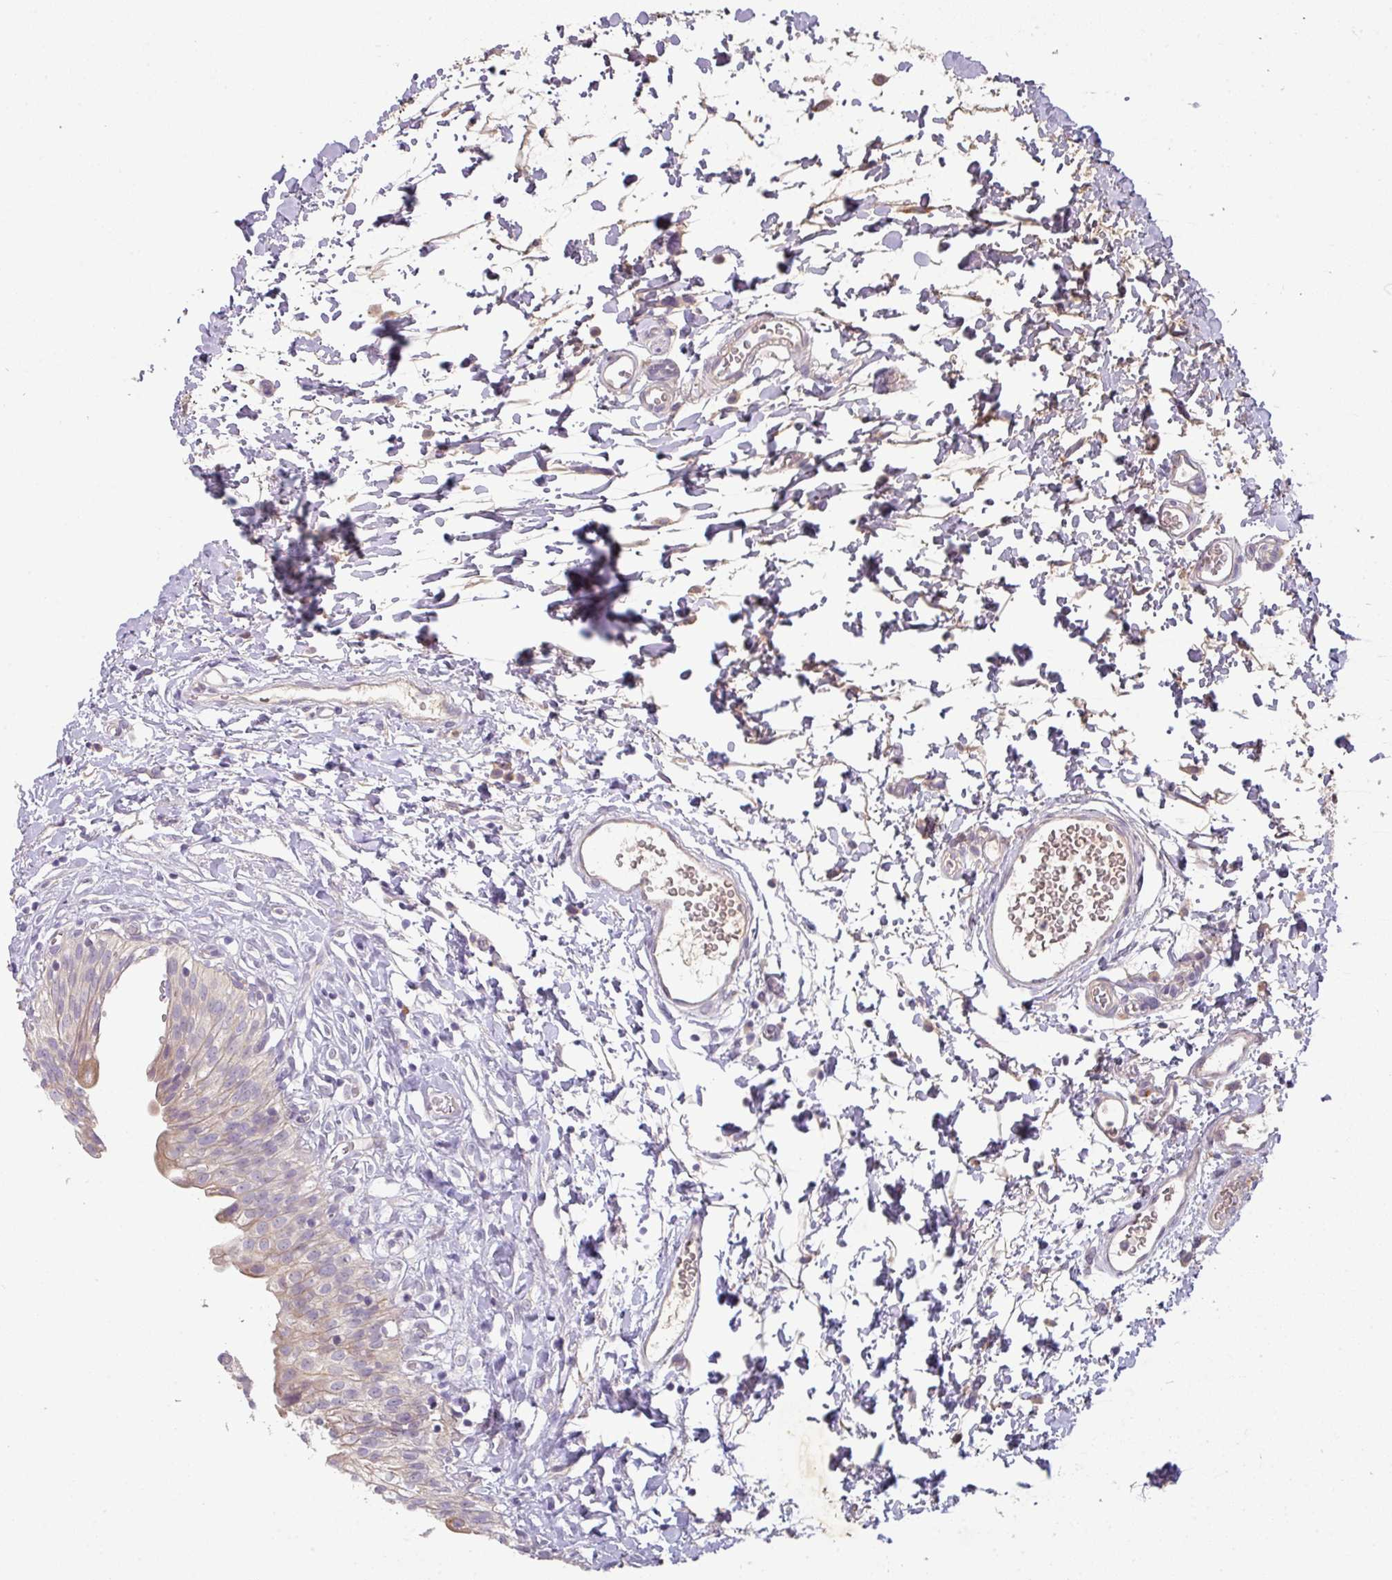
{"staining": {"intensity": "weak", "quantity": "<25%", "location": "cytoplasmic/membranous"}, "tissue": "urinary bladder", "cell_type": "Urothelial cells", "image_type": "normal", "snomed": [{"axis": "morphology", "description": "Normal tissue, NOS"}, {"axis": "topography", "description": "Urinary bladder"}], "caption": "Protein analysis of unremarkable urinary bladder shows no significant positivity in urothelial cells. (Brightfield microscopy of DAB (3,3'-diaminobenzidine) immunohistochemistry at high magnification).", "gene": "ZNF266", "patient": {"sex": "male", "age": 51}}